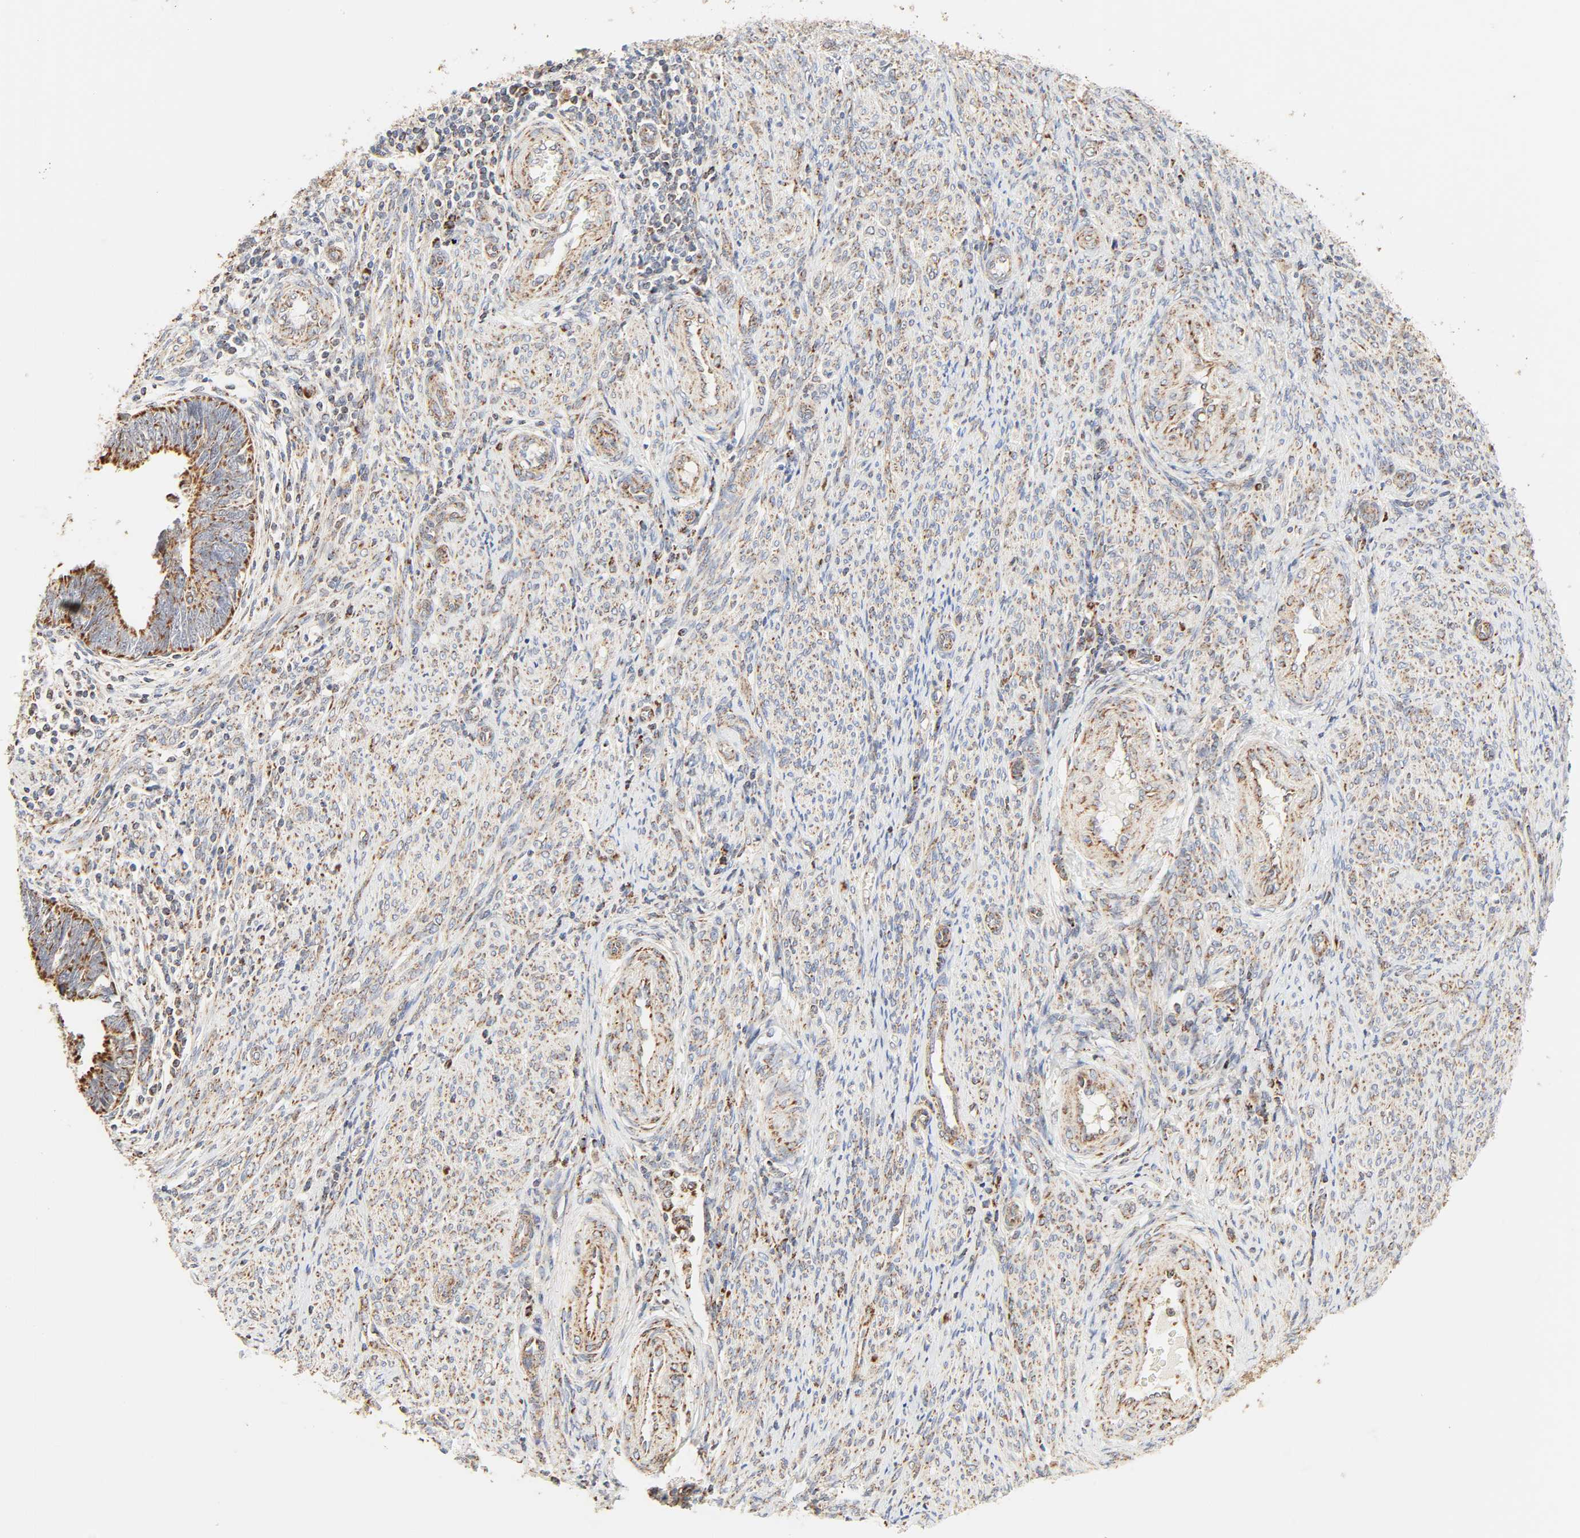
{"staining": {"intensity": "strong", "quantity": ">75%", "location": "cytoplasmic/membranous"}, "tissue": "endometrial cancer", "cell_type": "Tumor cells", "image_type": "cancer", "snomed": [{"axis": "morphology", "description": "Adenocarcinoma, NOS"}, {"axis": "topography", "description": "Endometrium"}], "caption": "A brown stain labels strong cytoplasmic/membranous staining of a protein in human adenocarcinoma (endometrial) tumor cells.", "gene": "ZMAT5", "patient": {"sex": "female", "age": 75}}